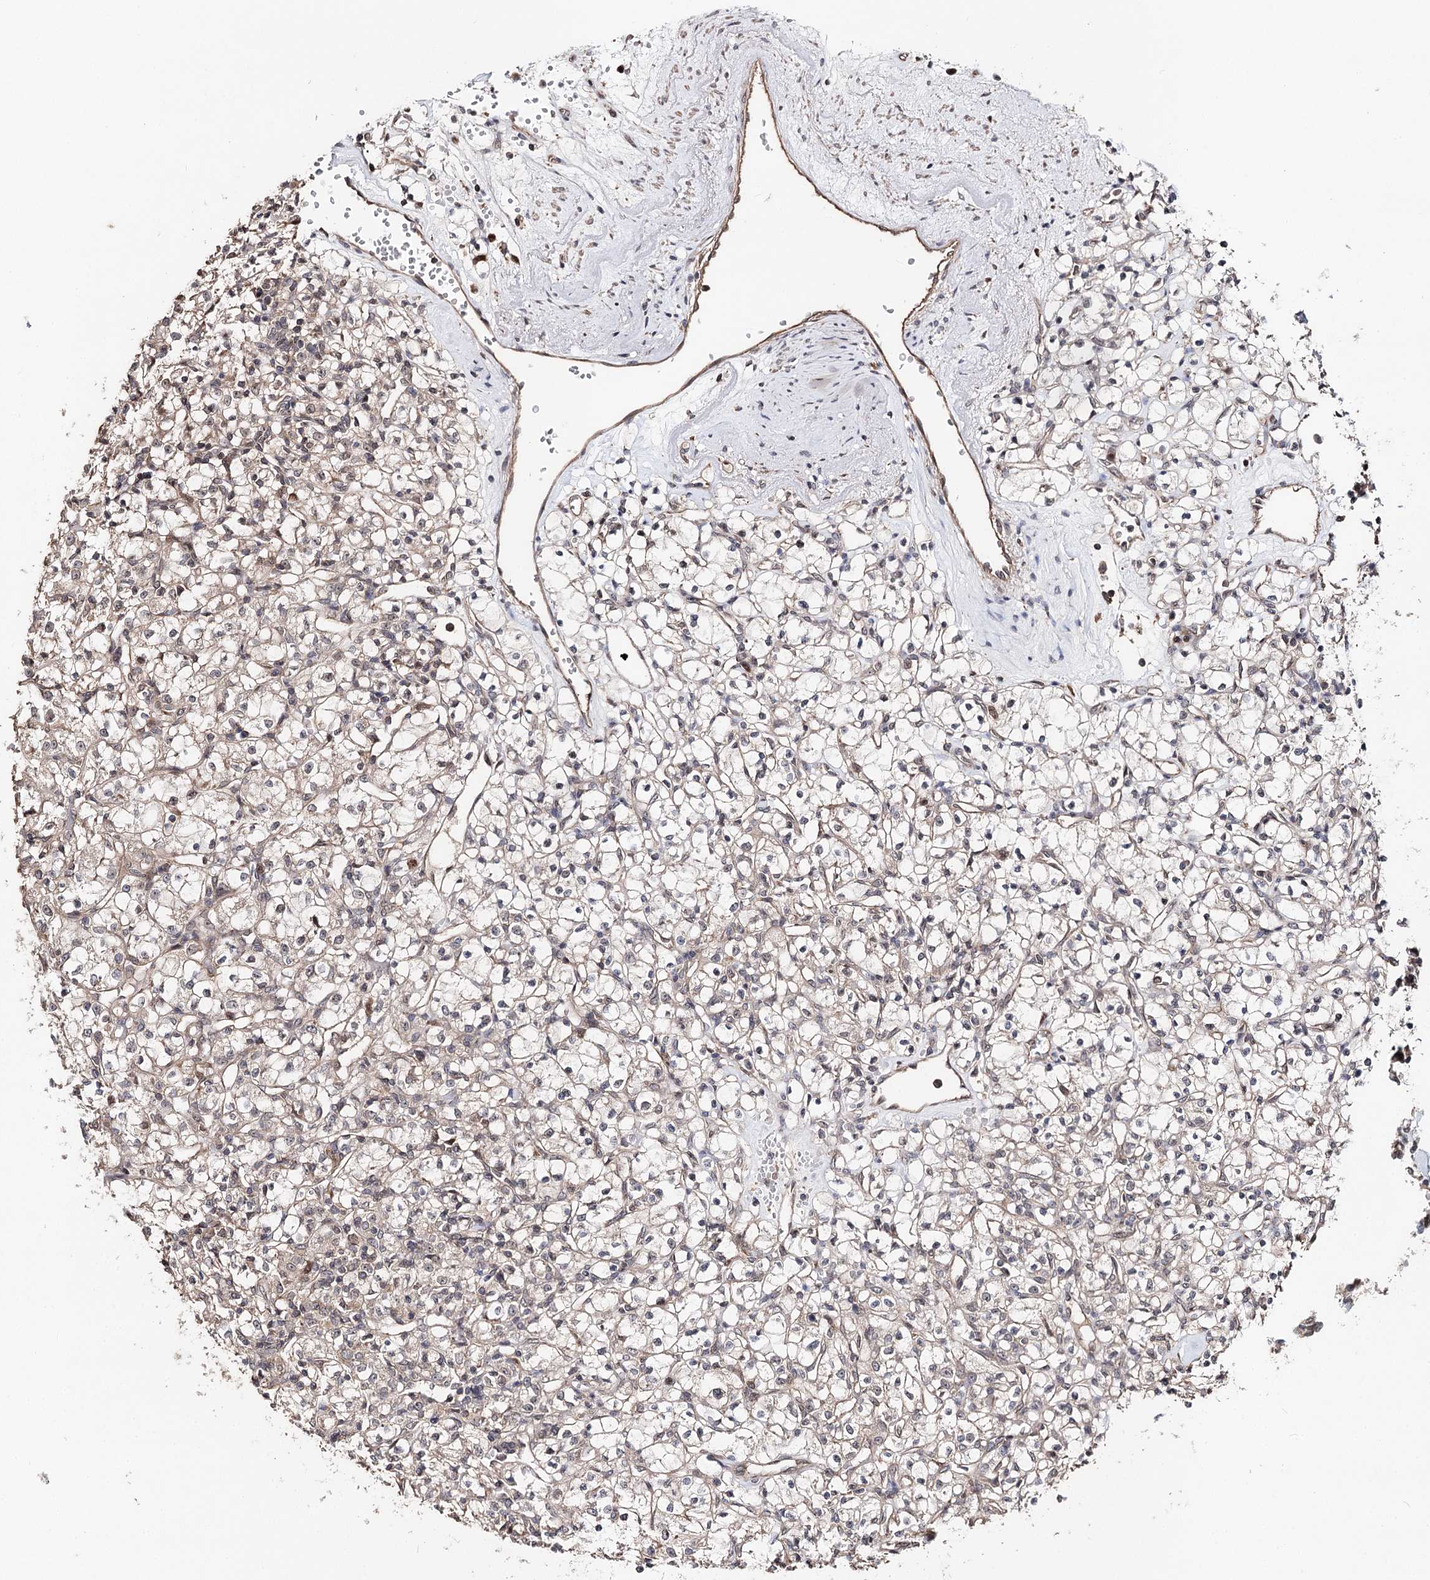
{"staining": {"intensity": "negative", "quantity": "none", "location": "none"}, "tissue": "renal cancer", "cell_type": "Tumor cells", "image_type": "cancer", "snomed": [{"axis": "morphology", "description": "Adenocarcinoma, NOS"}, {"axis": "topography", "description": "Kidney"}], "caption": "This is a image of immunohistochemistry staining of renal adenocarcinoma, which shows no positivity in tumor cells.", "gene": "NOPCHAP1", "patient": {"sex": "female", "age": 59}}